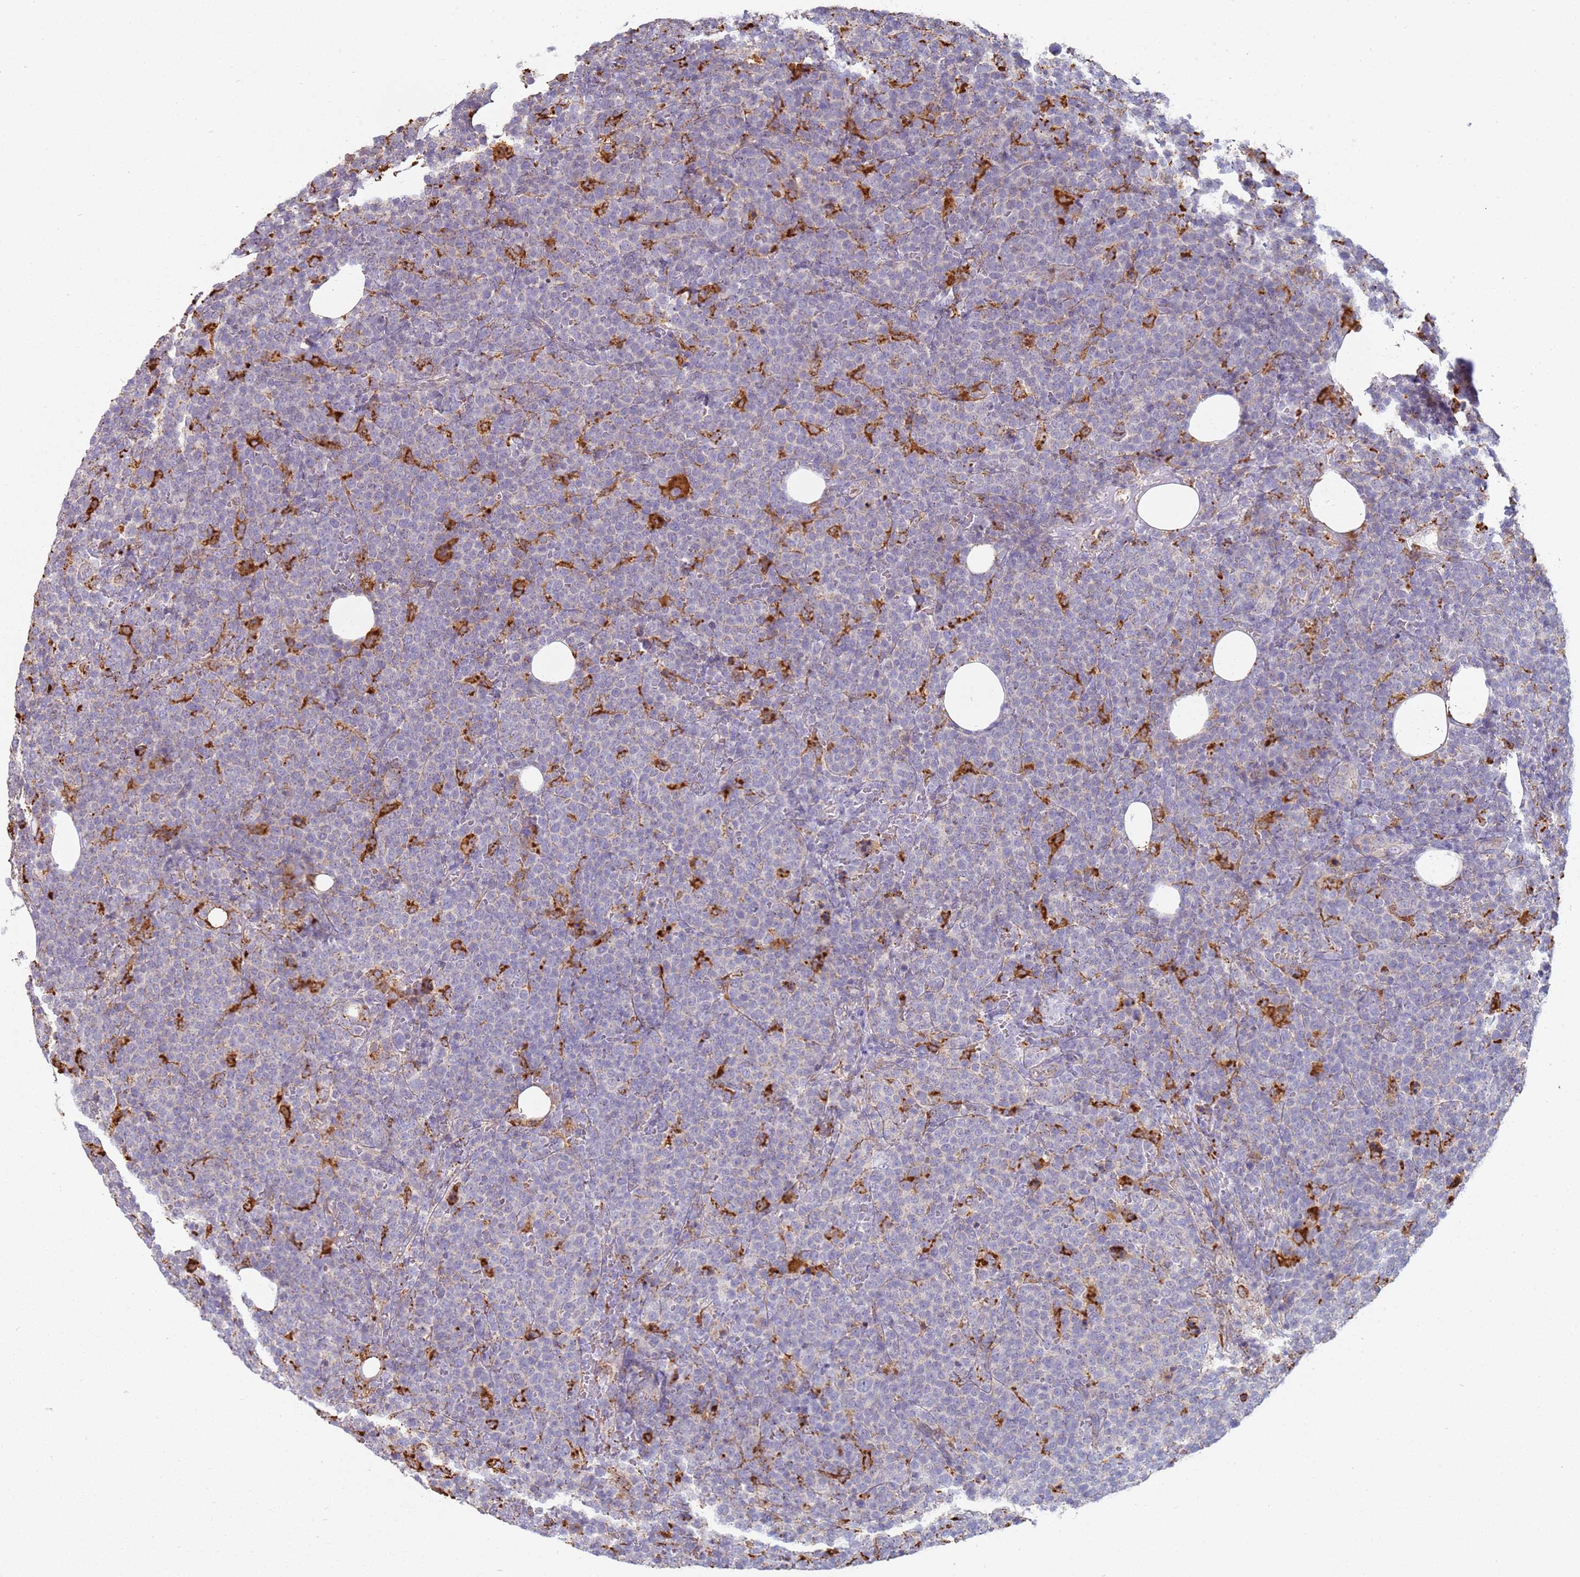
{"staining": {"intensity": "negative", "quantity": "none", "location": "none"}, "tissue": "lymphoma", "cell_type": "Tumor cells", "image_type": "cancer", "snomed": [{"axis": "morphology", "description": "Malignant lymphoma, non-Hodgkin's type, High grade"}, {"axis": "topography", "description": "Lymph node"}], "caption": "Lymphoma was stained to show a protein in brown. There is no significant expression in tumor cells.", "gene": "TMEM229B", "patient": {"sex": "male", "age": 61}}